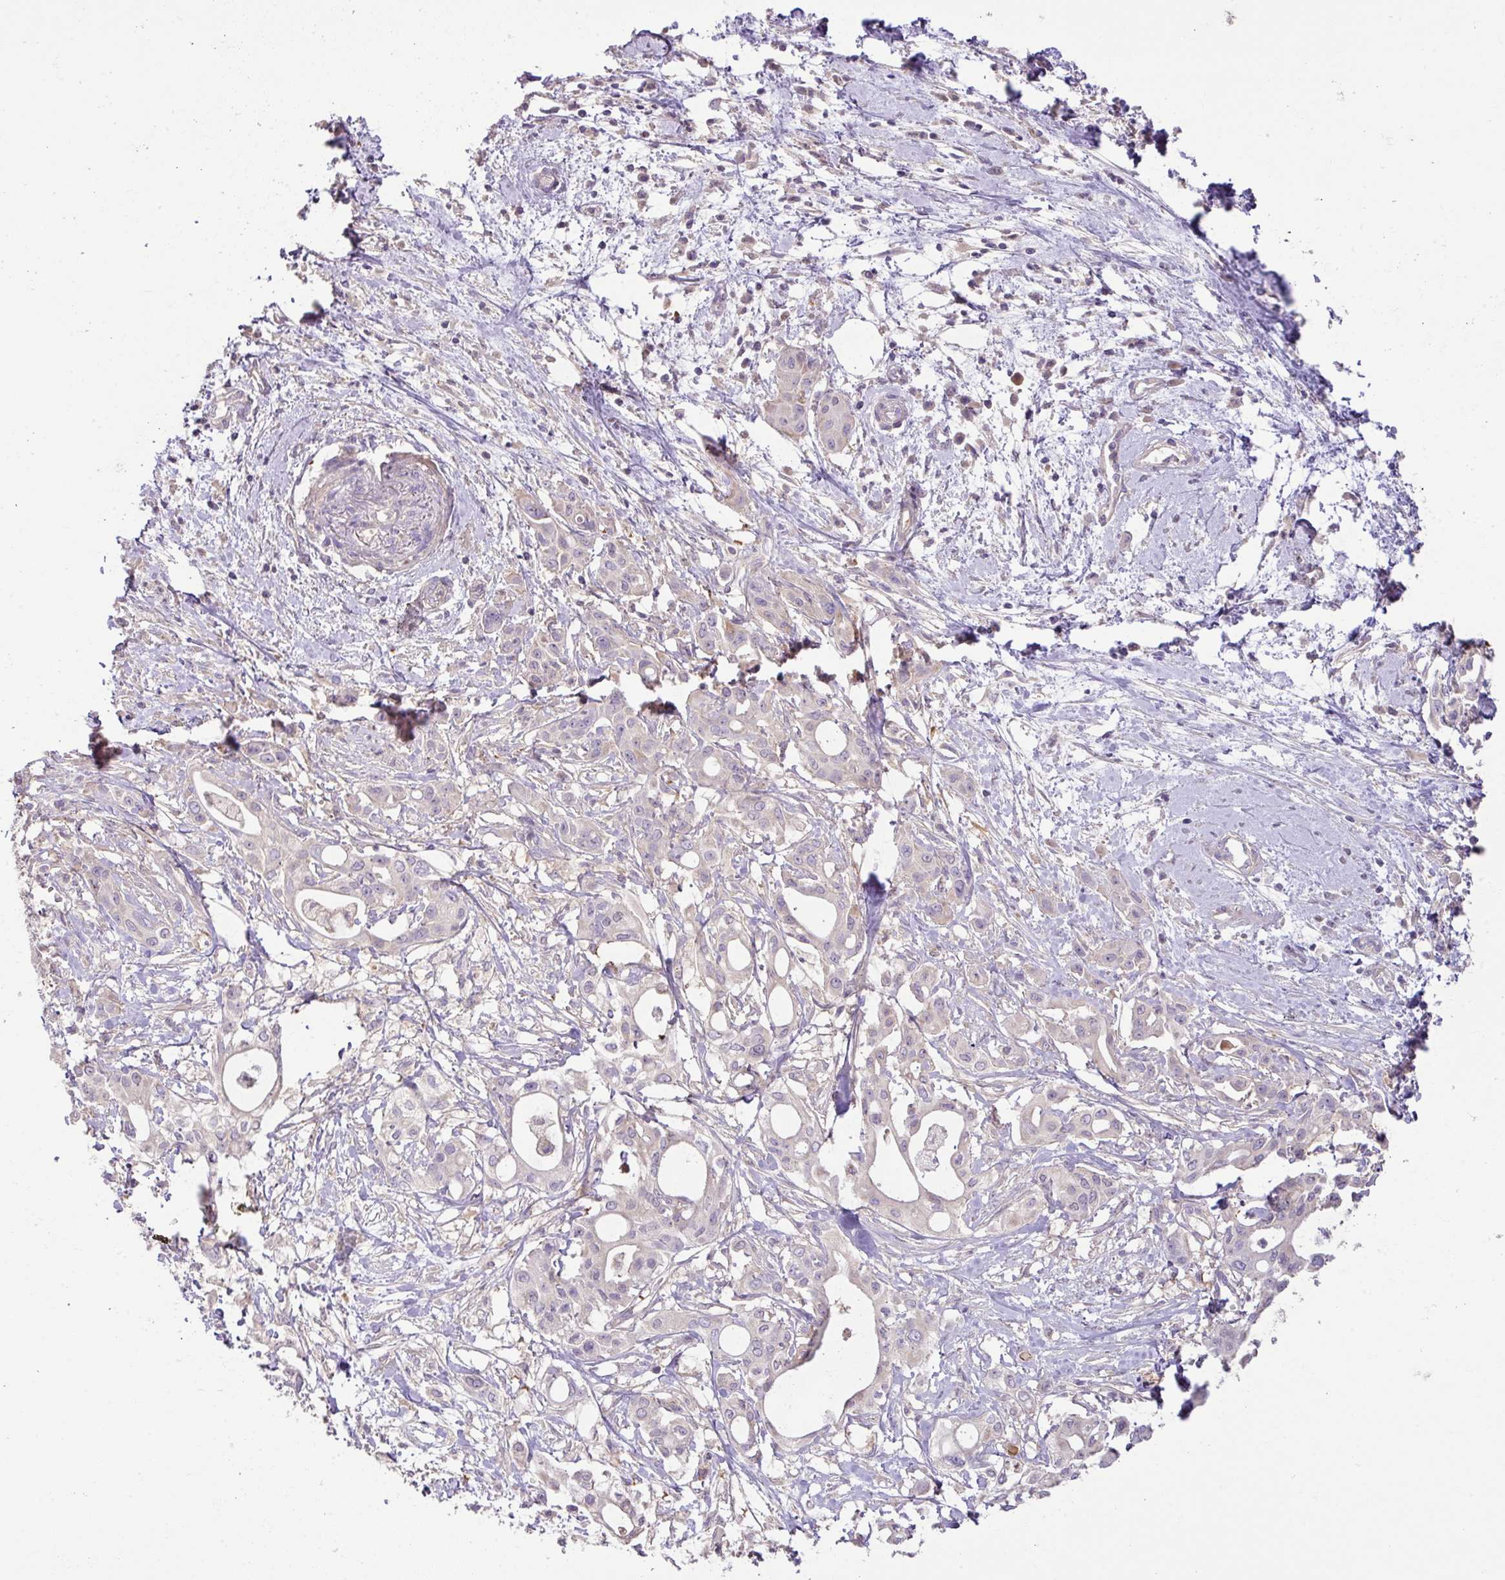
{"staining": {"intensity": "negative", "quantity": "none", "location": "none"}, "tissue": "pancreatic cancer", "cell_type": "Tumor cells", "image_type": "cancer", "snomed": [{"axis": "morphology", "description": "Adenocarcinoma, NOS"}, {"axis": "topography", "description": "Pancreas"}], "caption": "Immunohistochemistry of pancreatic cancer shows no expression in tumor cells. (Brightfield microscopy of DAB (3,3'-diaminobenzidine) IHC at high magnification).", "gene": "HOXC13", "patient": {"sex": "female", "age": 68}}